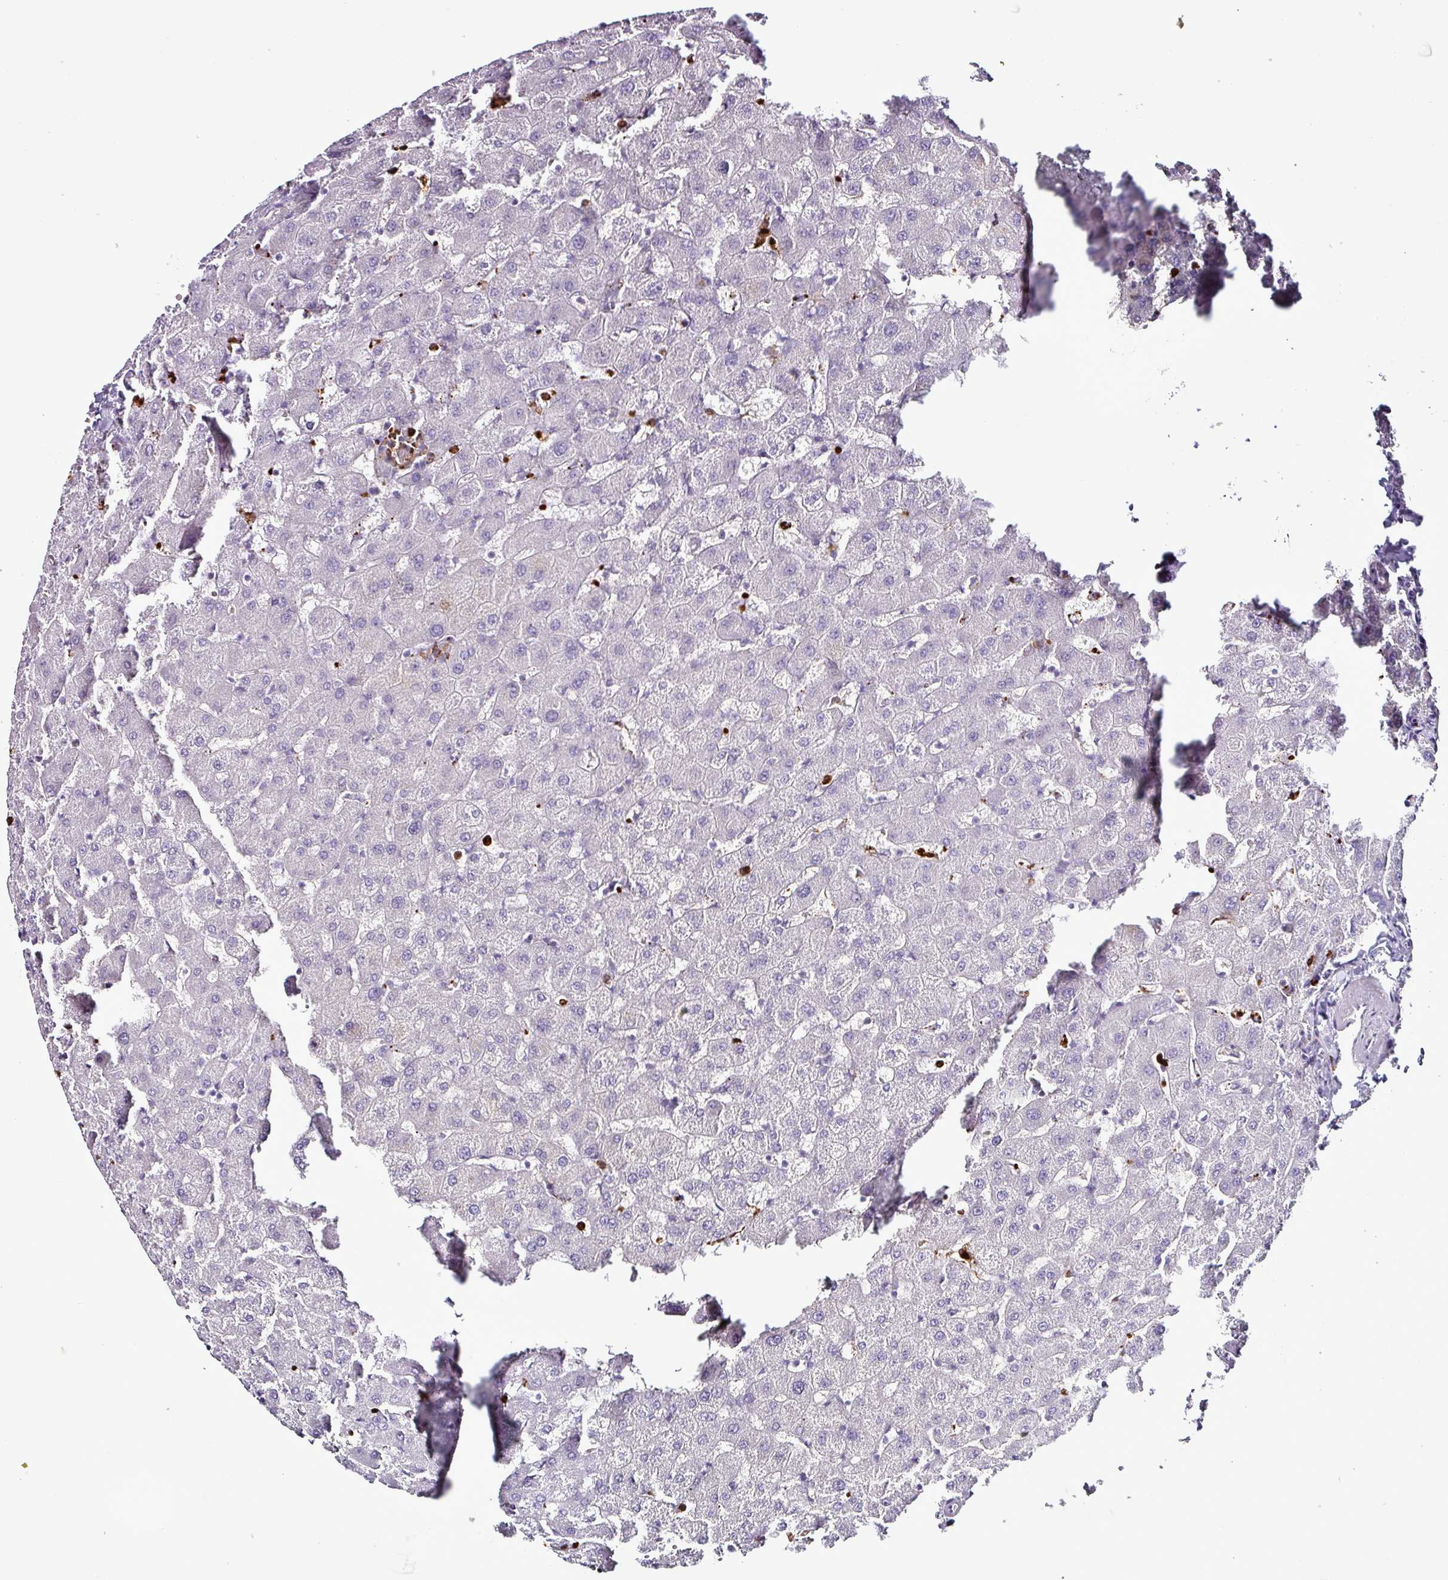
{"staining": {"intensity": "negative", "quantity": "none", "location": "none"}, "tissue": "liver", "cell_type": "Cholangiocytes", "image_type": "normal", "snomed": [{"axis": "morphology", "description": "Normal tissue, NOS"}, {"axis": "topography", "description": "Liver"}], "caption": "This is an immunohistochemistry (IHC) micrograph of benign liver. There is no expression in cholangiocytes.", "gene": "TMEM178A", "patient": {"sex": "female", "age": 63}}